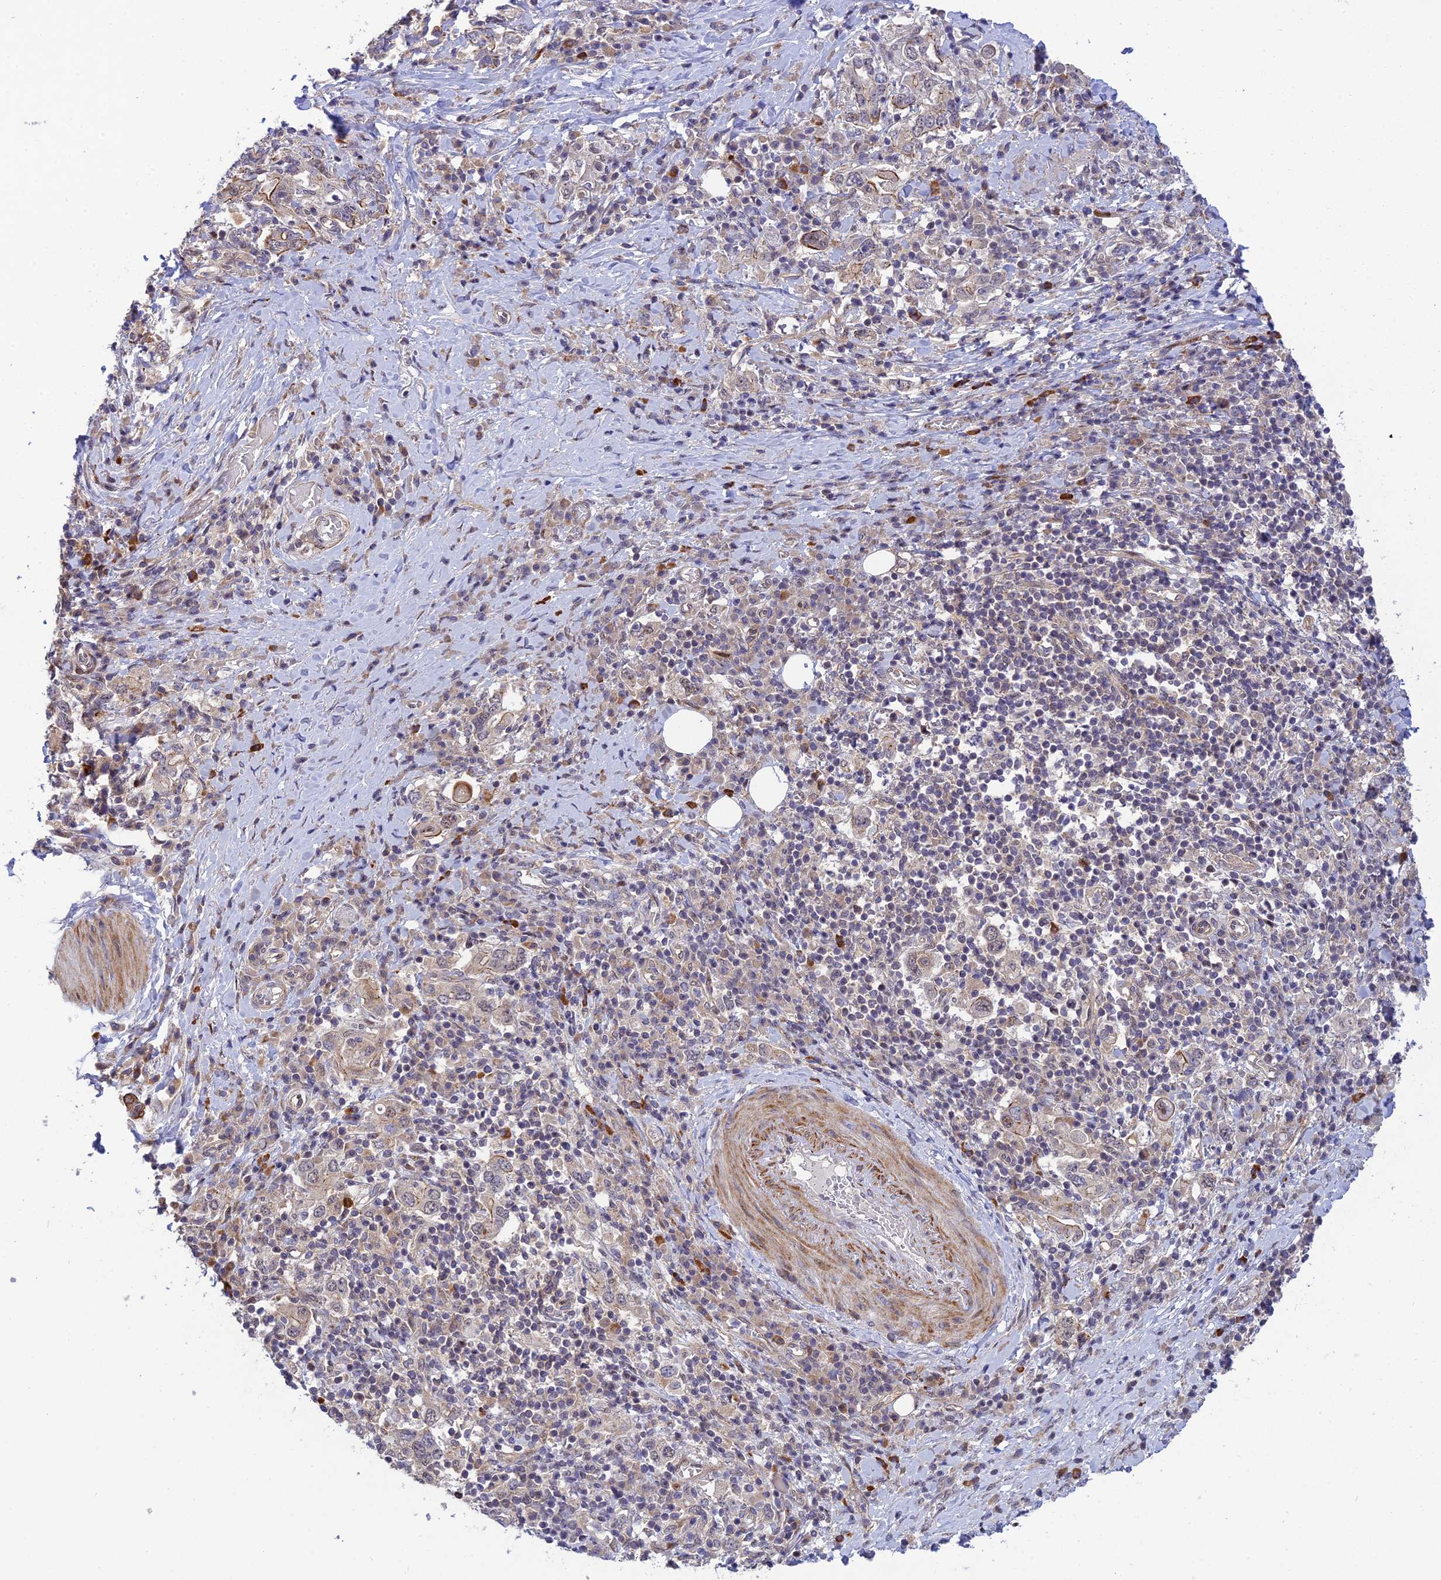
{"staining": {"intensity": "moderate", "quantity": "<25%", "location": "cytoplasmic/membranous"}, "tissue": "stomach cancer", "cell_type": "Tumor cells", "image_type": "cancer", "snomed": [{"axis": "morphology", "description": "Adenocarcinoma, NOS"}, {"axis": "topography", "description": "Stomach, upper"}, {"axis": "topography", "description": "Stomach"}], "caption": "The micrograph shows a brown stain indicating the presence of a protein in the cytoplasmic/membranous of tumor cells in adenocarcinoma (stomach).", "gene": "ZNF584", "patient": {"sex": "male", "age": 62}}